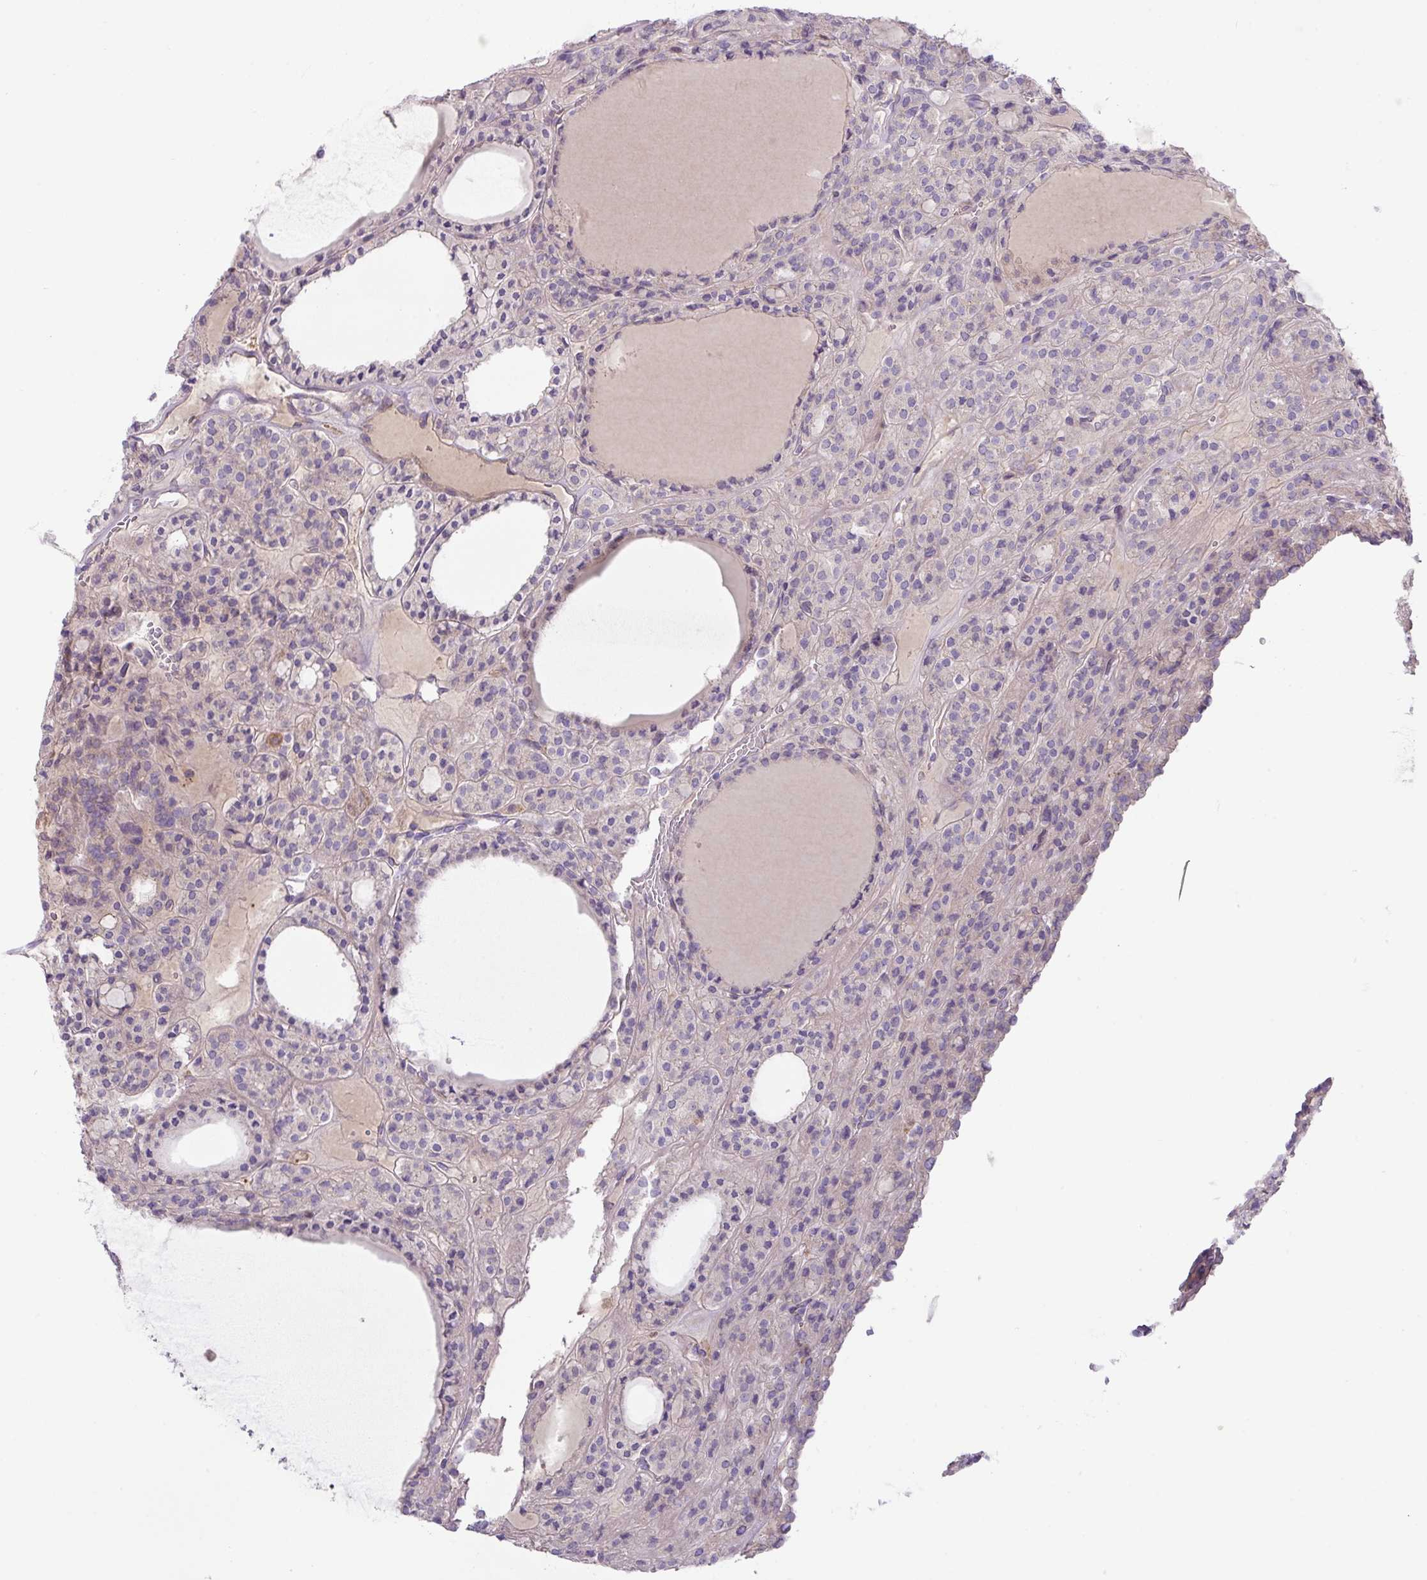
{"staining": {"intensity": "negative", "quantity": "none", "location": "none"}, "tissue": "thyroid cancer", "cell_type": "Tumor cells", "image_type": "cancer", "snomed": [{"axis": "morphology", "description": "Follicular adenoma carcinoma, NOS"}, {"axis": "topography", "description": "Thyroid gland"}], "caption": "A micrograph of human thyroid follicular adenoma carcinoma is negative for staining in tumor cells.", "gene": "ZNF394", "patient": {"sex": "female", "age": 63}}